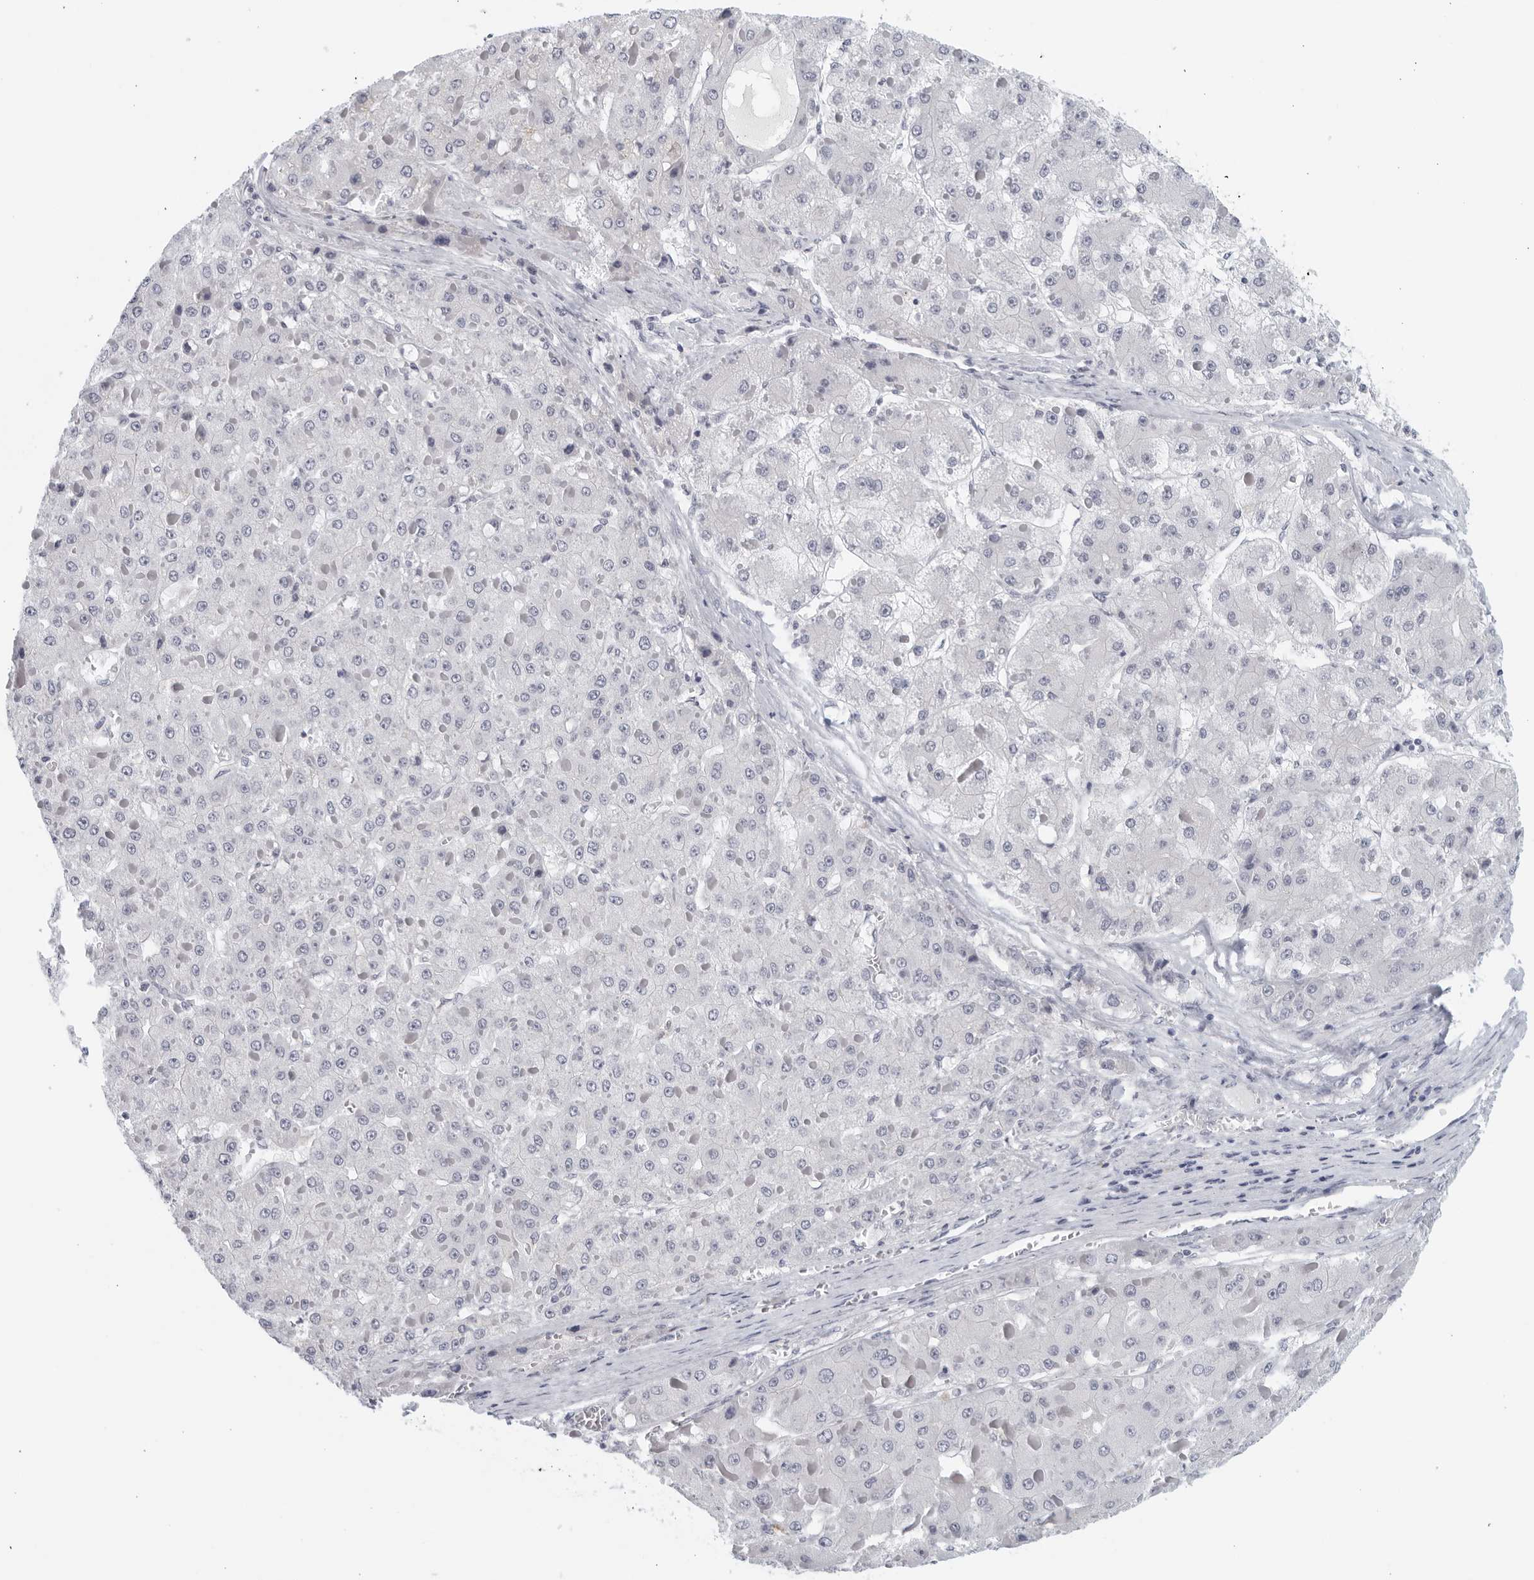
{"staining": {"intensity": "negative", "quantity": "none", "location": "none"}, "tissue": "liver cancer", "cell_type": "Tumor cells", "image_type": "cancer", "snomed": [{"axis": "morphology", "description": "Carcinoma, Hepatocellular, NOS"}, {"axis": "topography", "description": "Liver"}], "caption": "IHC micrograph of neoplastic tissue: hepatocellular carcinoma (liver) stained with DAB (3,3'-diaminobenzidine) demonstrates no significant protein staining in tumor cells.", "gene": "MATN1", "patient": {"sex": "female", "age": 73}}